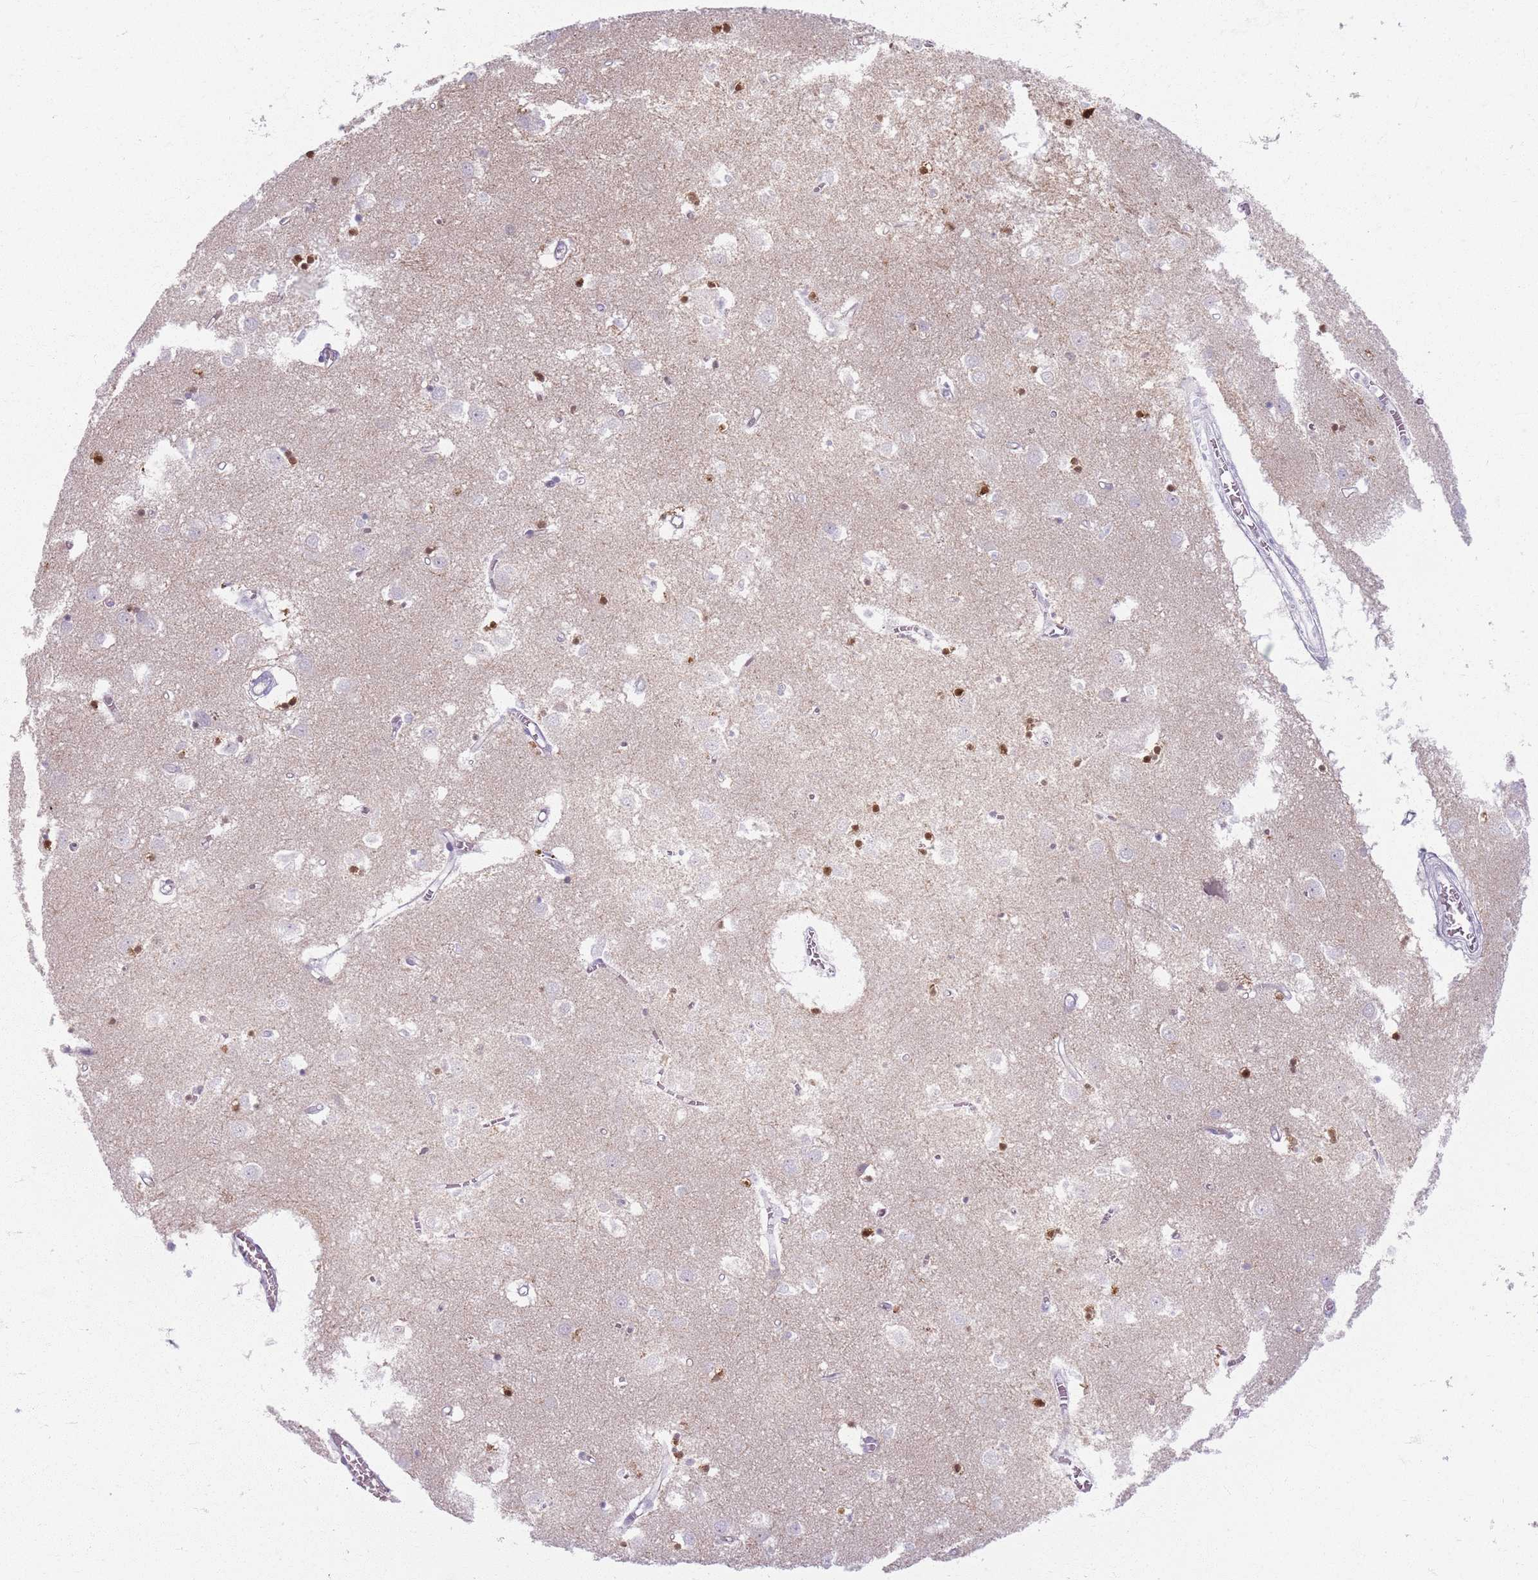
{"staining": {"intensity": "strong", "quantity": "<25%", "location": "cytoplasmic/membranous,nuclear"}, "tissue": "caudate", "cell_type": "Glial cells", "image_type": "normal", "snomed": [{"axis": "morphology", "description": "Normal tissue, NOS"}, {"axis": "topography", "description": "Lateral ventricle wall"}], "caption": "Normal caudate exhibits strong cytoplasmic/membranous,nuclear expression in about <25% of glial cells, visualized by immunohistochemistry.", "gene": "CRIPT", "patient": {"sex": "male", "age": 70}}